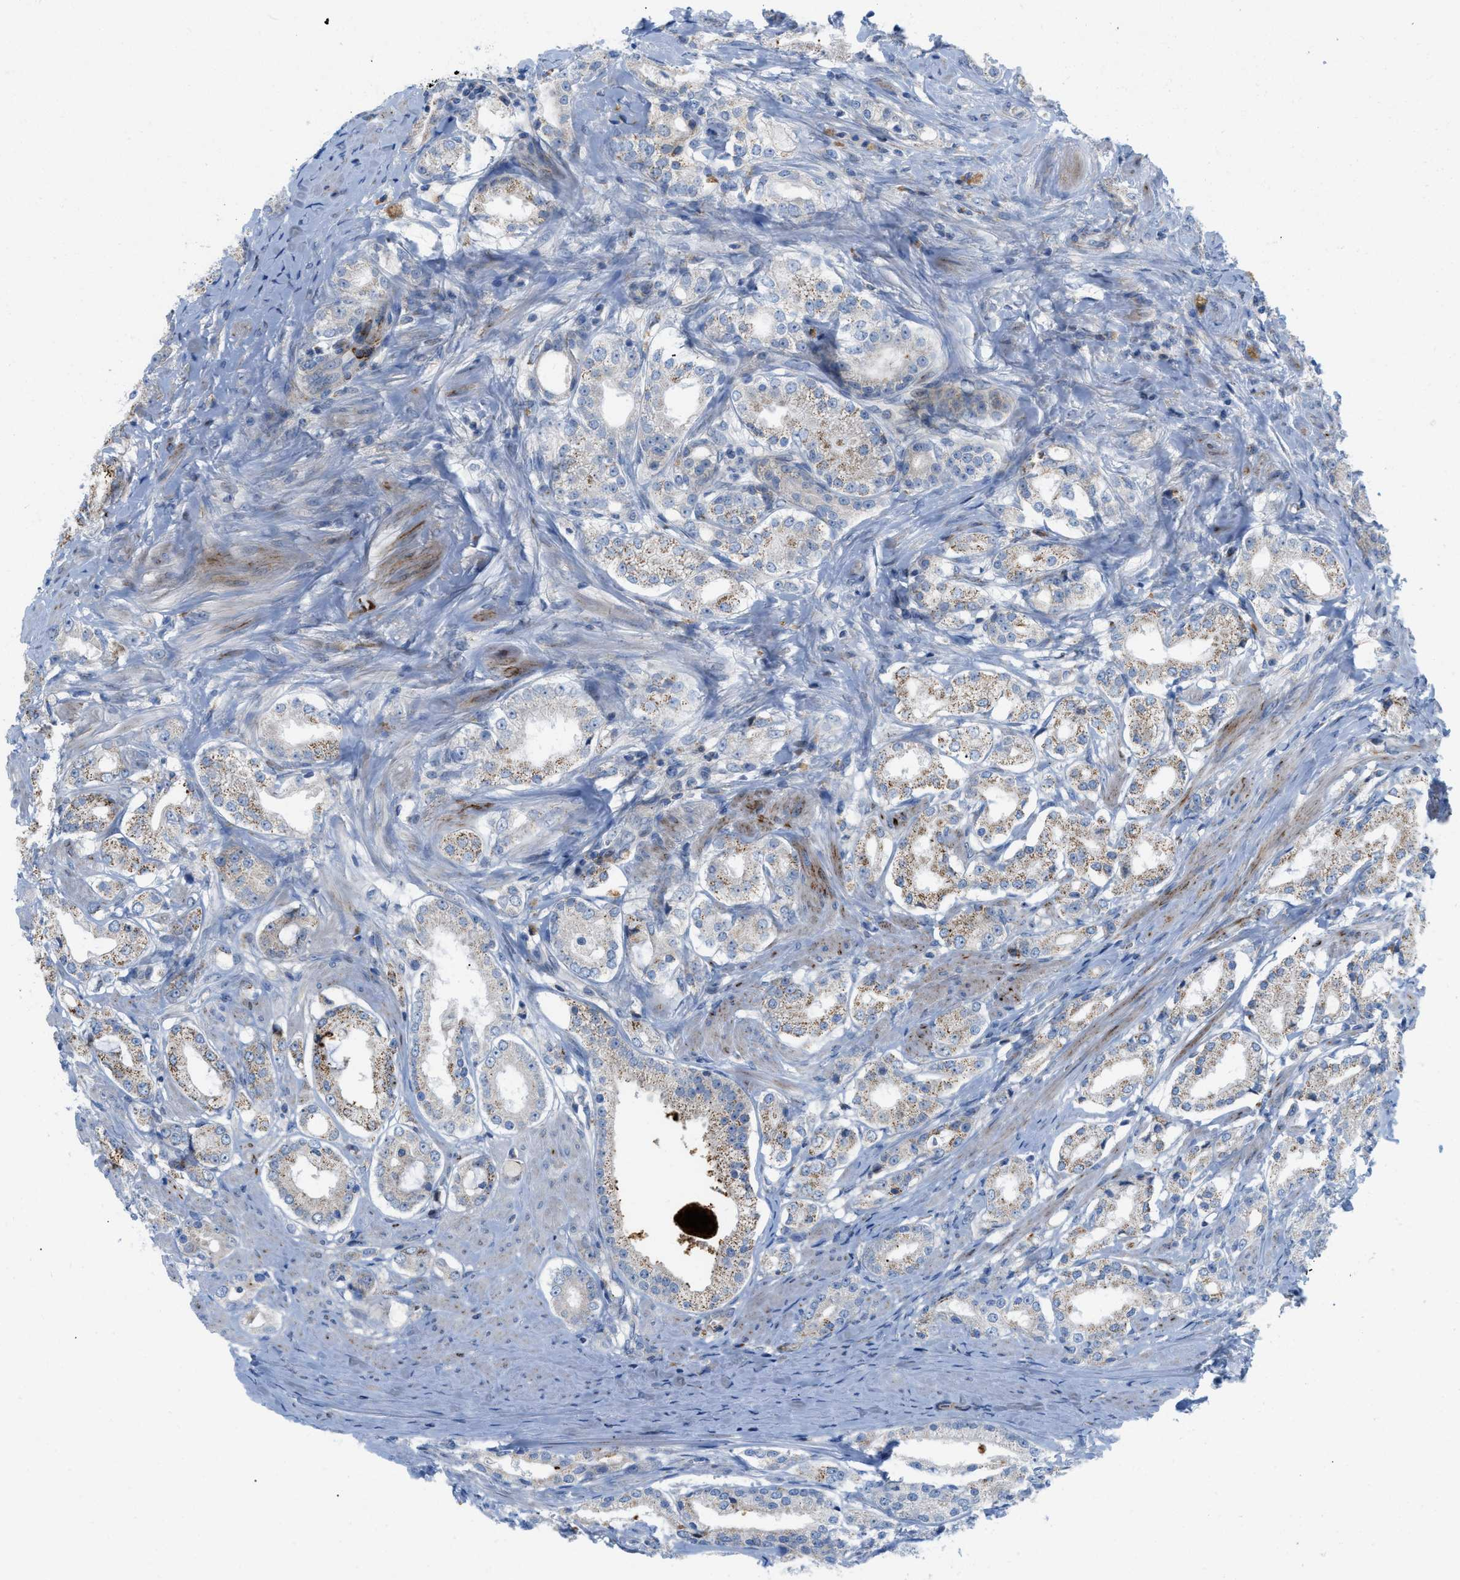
{"staining": {"intensity": "weak", "quantity": "25%-75%", "location": "cytoplasmic/membranous"}, "tissue": "prostate cancer", "cell_type": "Tumor cells", "image_type": "cancer", "snomed": [{"axis": "morphology", "description": "Adenocarcinoma, Low grade"}, {"axis": "topography", "description": "Prostate"}], "caption": "Weak cytoplasmic/membranous positivity is present in about 25%-75% of tumor cells in prostate cancer.", "gene": "RBBP9", "patient": {"sex": "male", "age": 63}}